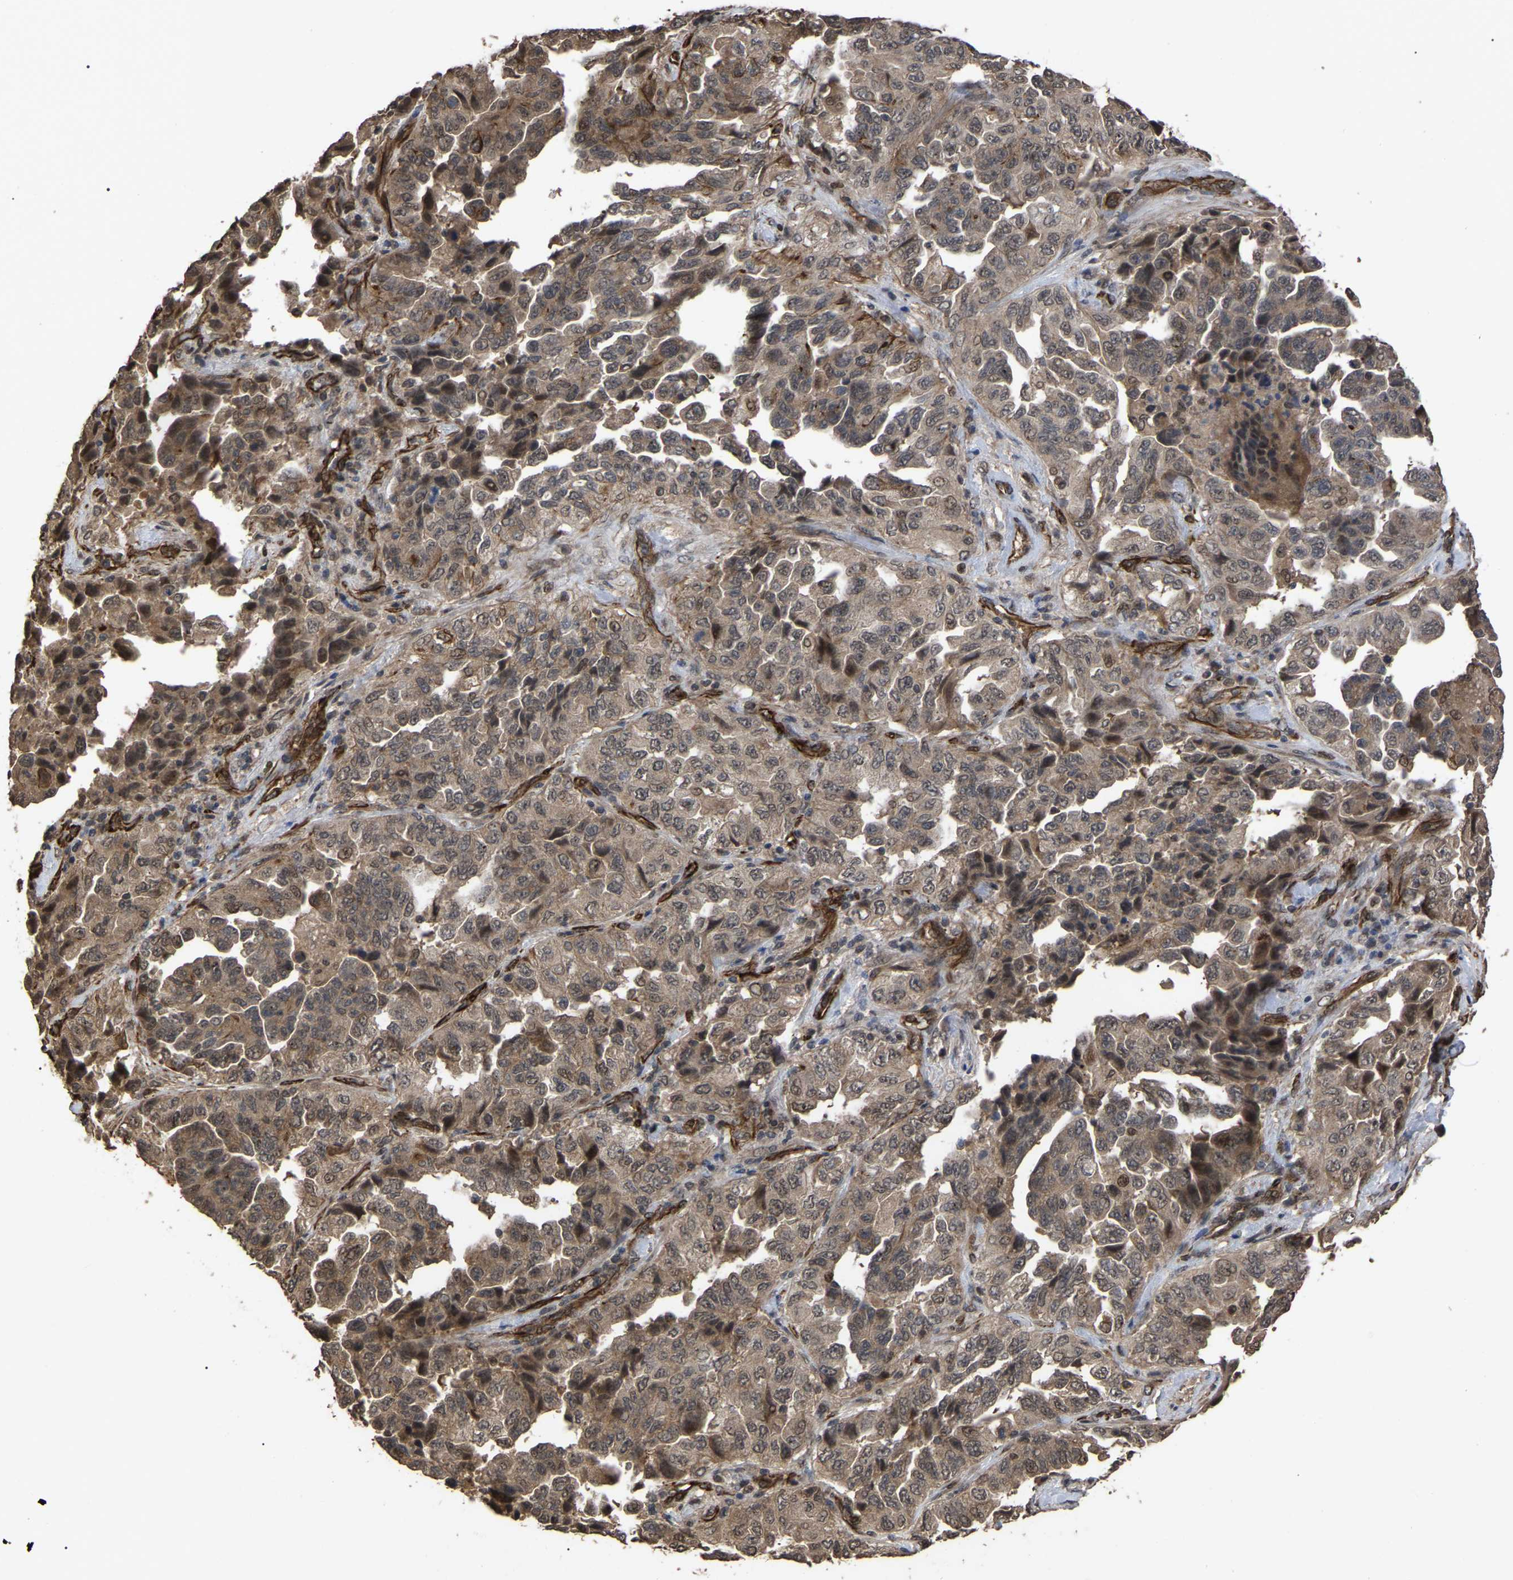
{"staining": {"intensity": "moderate", "quantity": ">75%", "location": "cytoplasmic/membranous"}, "tissue": "lung cancer", "cell_type": "Tumor cells", "image_type": "cancer", "snomed": [{"axis": "morphology", "description": "Adenocarcinoma, NOS"}, {"axis": "topography", "description": "Lung"}], "caption": "Immunohistochemical staining of human lung cancer demonstrates moderate cytoplasmic/membranous protein positivity in about >75% of tumor cells.", "gene": "FAM161B", "patient": {"sex": "female", "age": 51}}